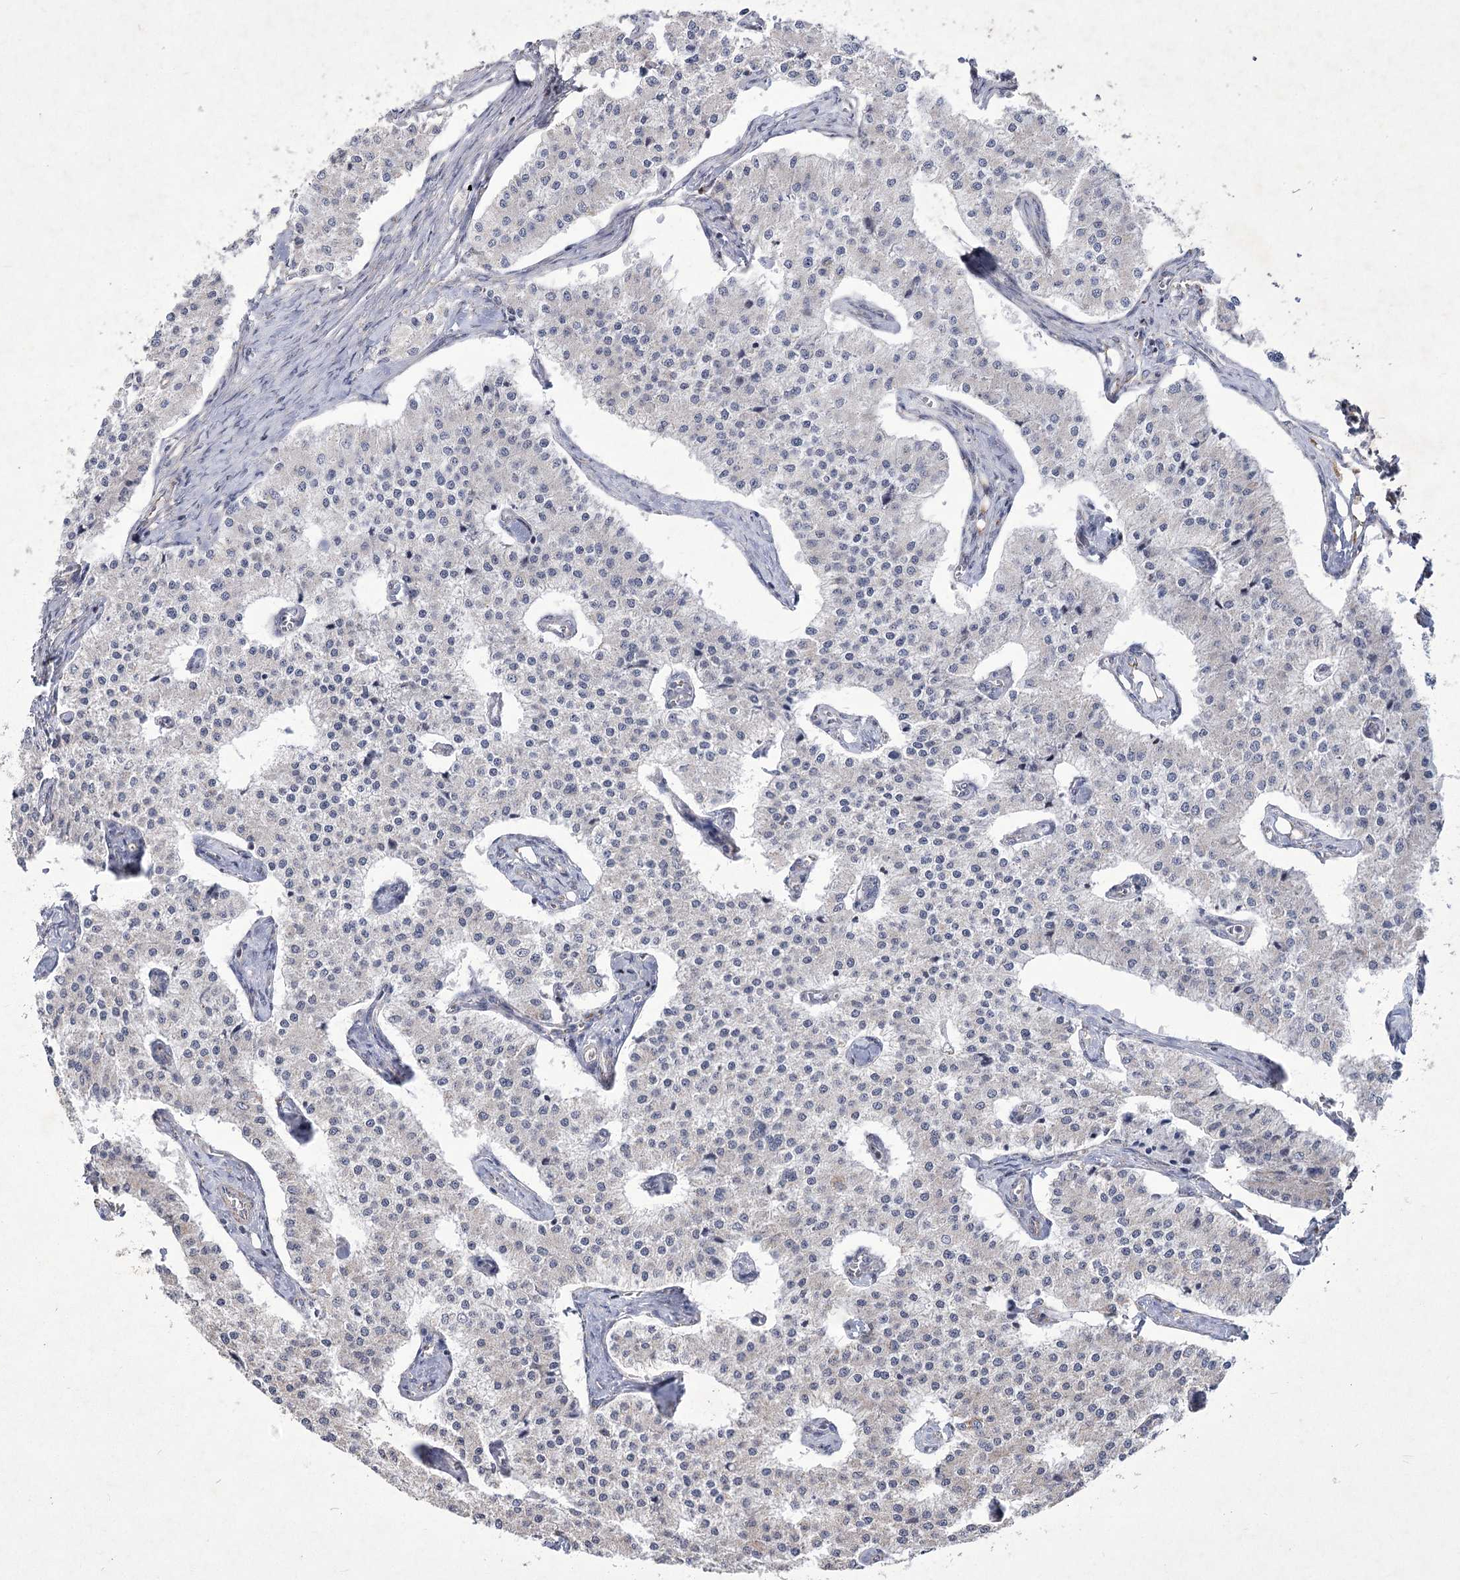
{"staining": {"intensity": "negative", "quantity": "none", "location": "none"}, "tissue": "carcinoid", "cell_type": "Tumor cells", "image_type": "cancer", "snomed": [{"axis": "morphology", "description": "Carcinoid, malignant, NOS"}, {"axis": "topography", "description": "Colon"}], "caption": "This is an IHC photomicrograph of carcinoid (malignant). There is no staining in tumor cells.", "gene": "PDHB", "patient": {"sex": "female", "age": 52}}